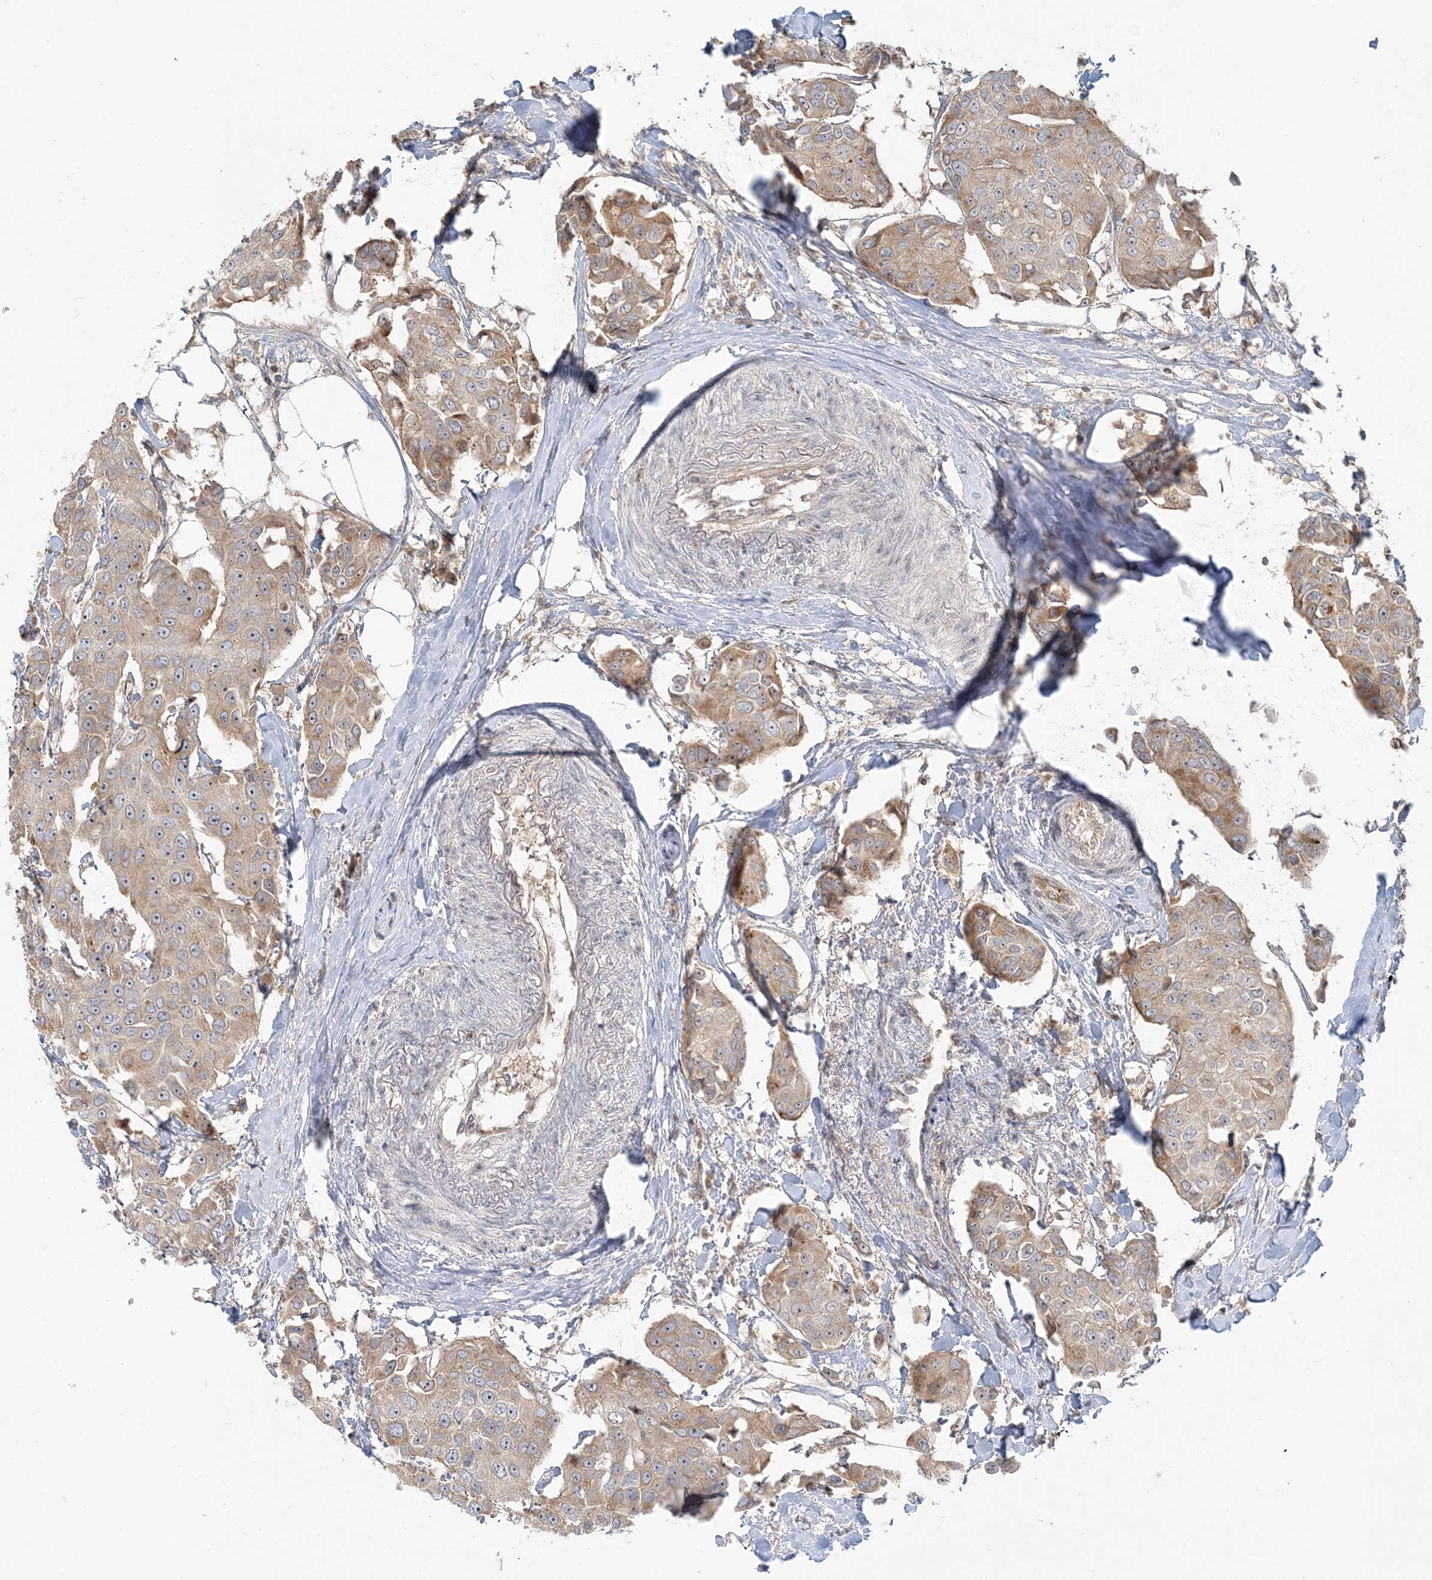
{"staining": {"intensity": "weak", "quantity": ">75%", "location": "cytoplasmic/membranous"}, "tissue": "breast cancer", "cell_type": "Tumor cells", "image_type": "cancer", "snomed": [{"axis": "morphology", "description": "Duct carcinoma"}, {"axis": "topography", "description": "Breast"}], "caption": "Approximately >75% of tumor cells in human breast infiltrating ductal carcinoma reveal weak cytoplasmic/membranous protein staining as visualized by brown immunohistochemical staining.", "gene": "AP1AR", "patient": {"sex": "female", "age": 80}}